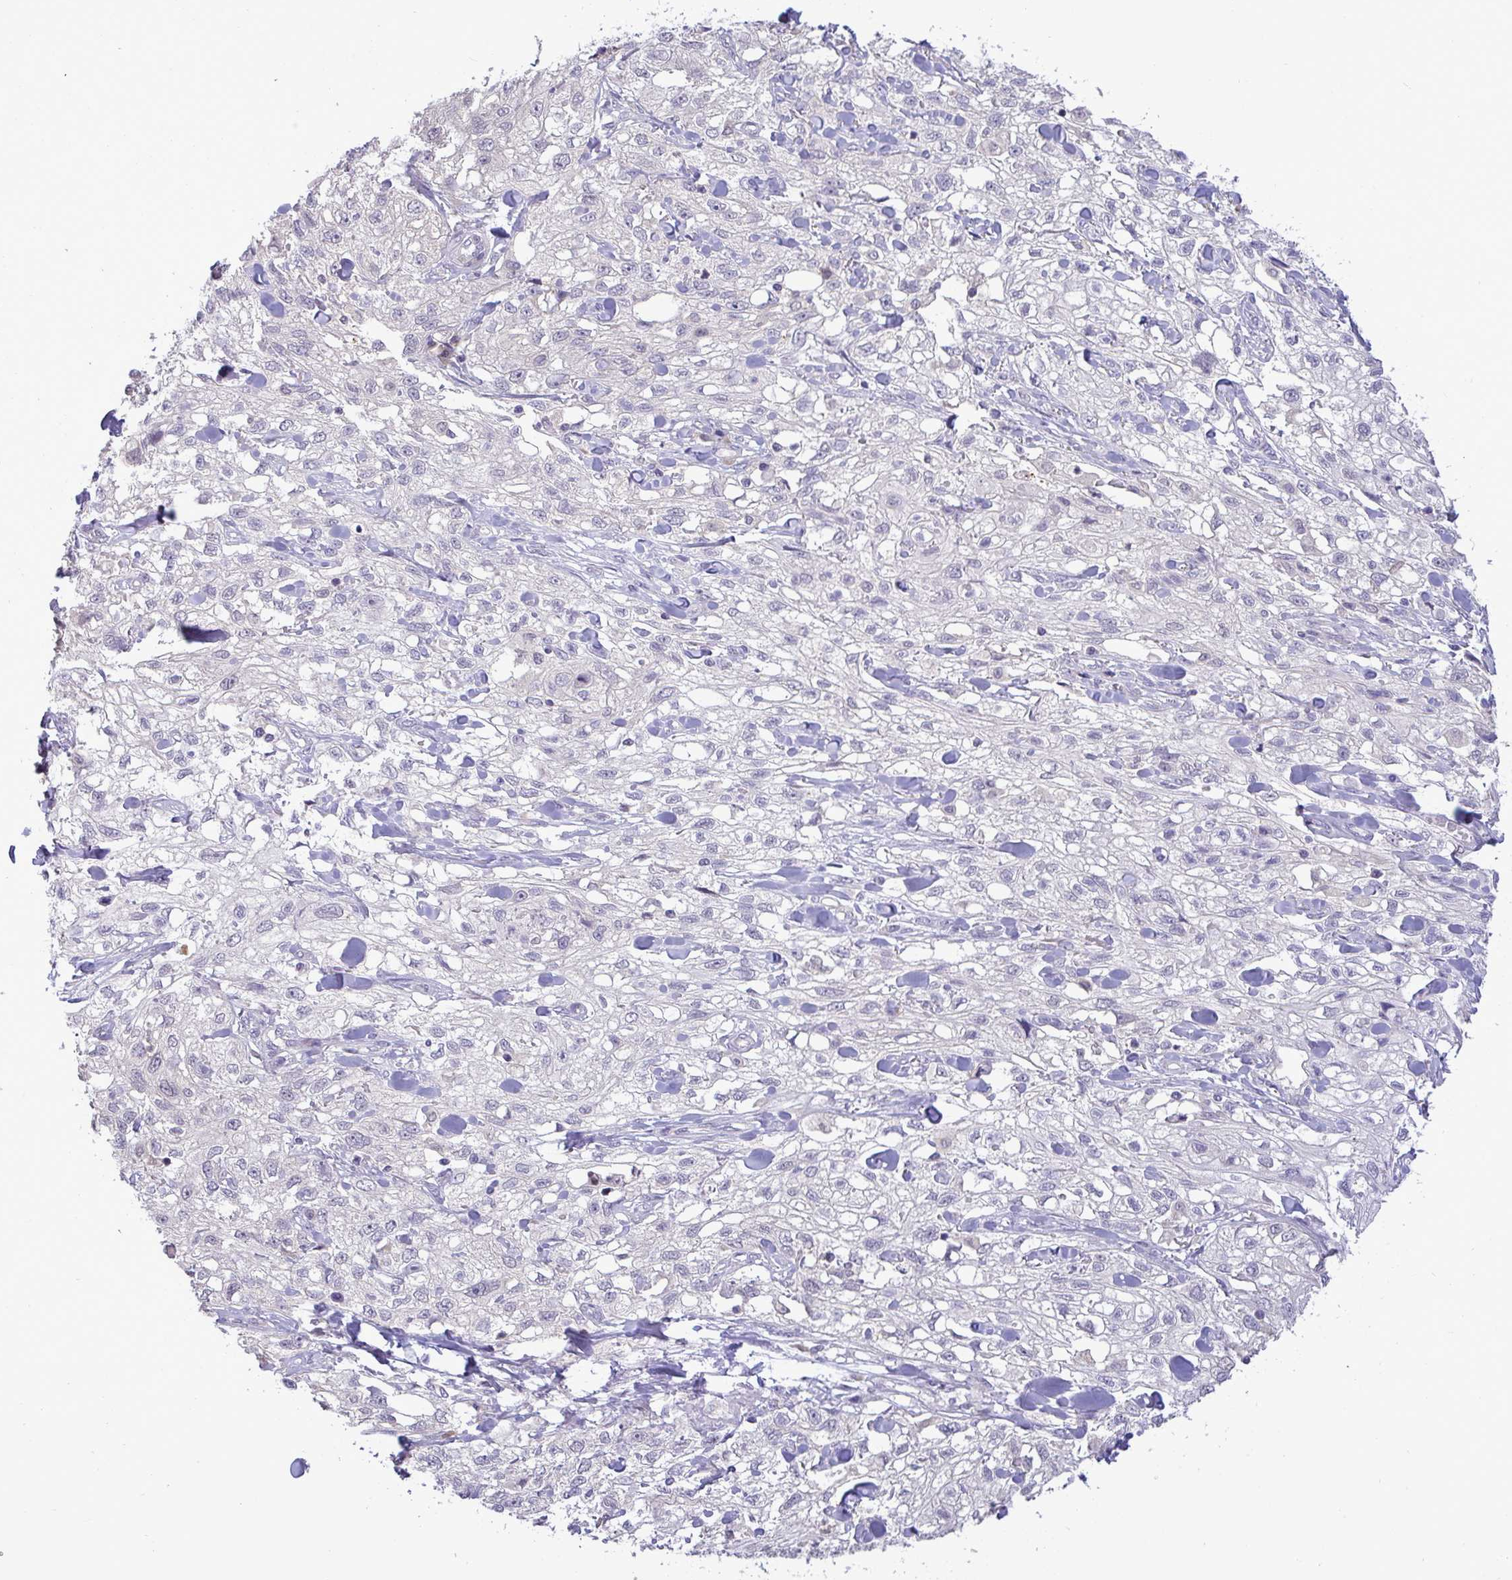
{"staining": {"intensity": "negative", "quantity": "none", "location": "none"}, "tissue": "skin cancer", "cell_type": "Tumor cells", "image_type": "cancer", "snomed": [{"axis": "morphology", "description": "Squamous cell carcinoma, NOS"}, {"axis": "topography", "description": "Skin"}, {"axis": "topography", "description": "Vulva"}], "caption": "Immunohistochemistry (IHC) of human skin cancer exhibits no staining in tumor cells.", "gene": "TMEM41A", "patient": {"sex": "female", "age": 86}}